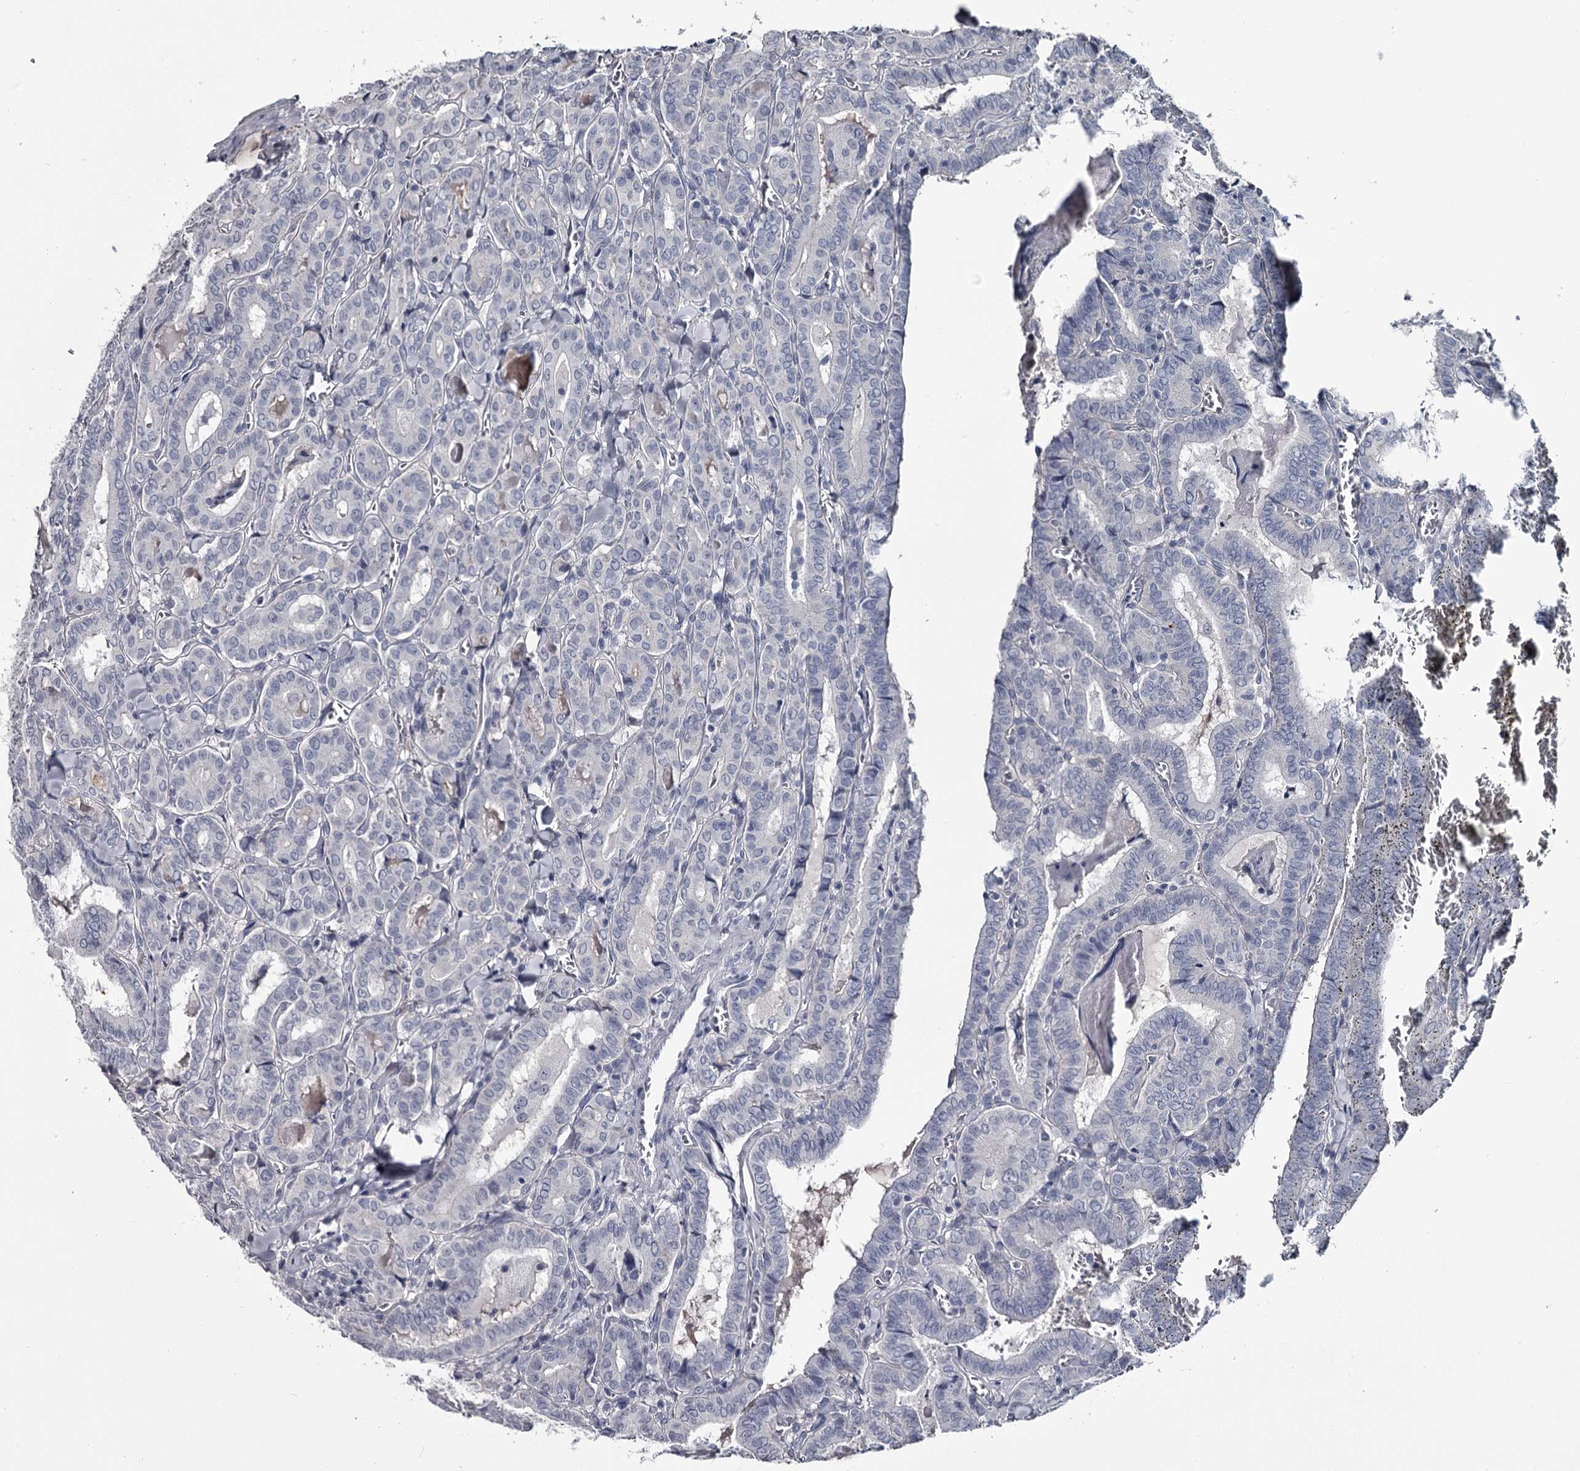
{"staining": {"intensity": "negative", "quantity": "none", "location": "none"}, "tissue": "thyroid cancer", "cell_type": "Tumor cells", "image_type": "cancer", "snomed": [{"axis": "morphology", "description": "Papillary adenocarcinoma, NOS"}, {"axis": "topography", "description": "Thyroid gland"}], "caption": "Human thyroid cancer stained for a protein using immunohistochemistry exhibits no expression in tumor cells.", "gene": "DAO", "patient": {"sex": "female", "age": 72}}